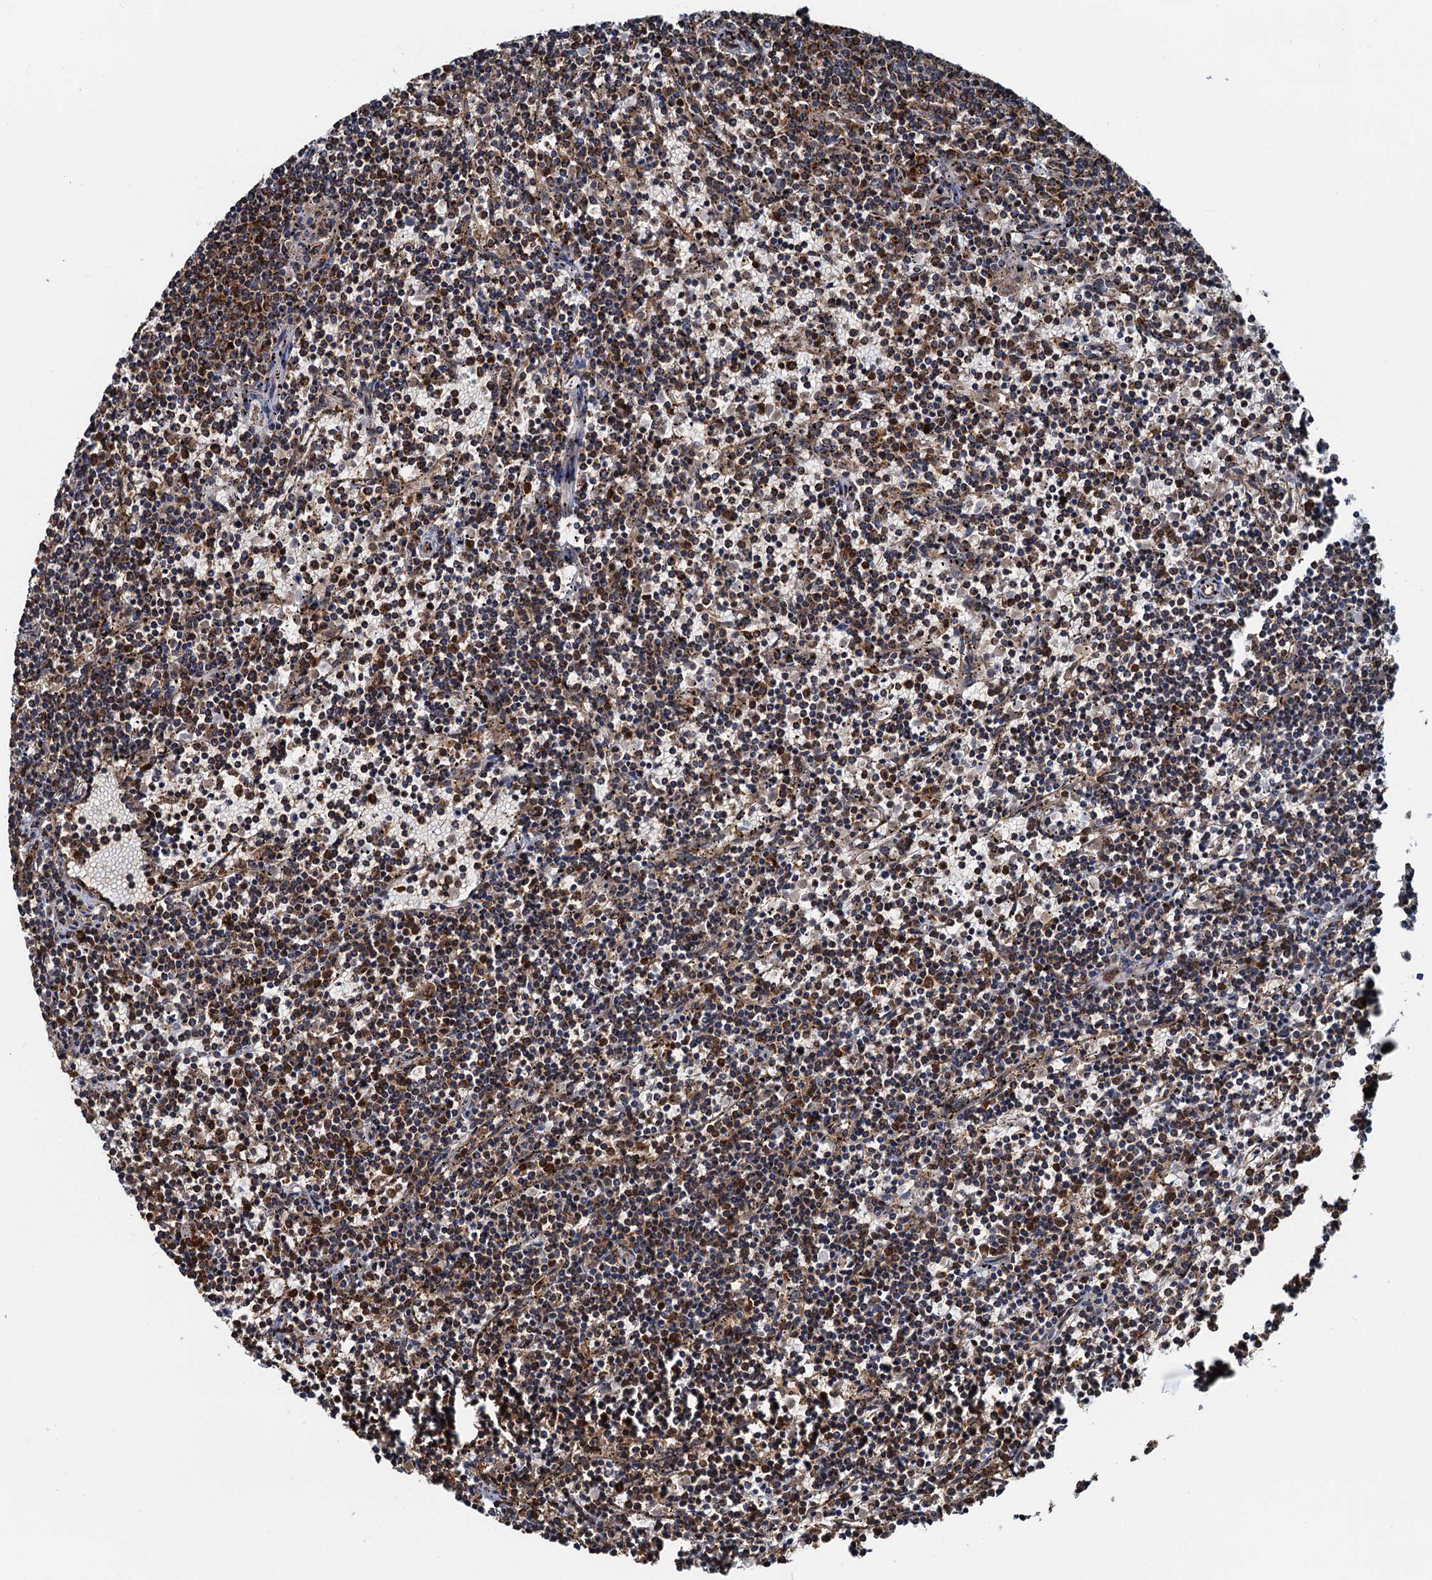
{"staining": {"intensity": "strong", "quantity": ">75%", "location": "cytoplasmic/membranous"}, "tissue": "lymphoma", "cell_type": "Tumor cells", "image_type": "cancer", "snomed": [{"axis": "morphology", "description": "Malignant lymphoma, non-Hodgkin's type, Low grade"}, {"axis": "topography", "description": "Spleen"}], "caption": "High-magnification brightfield microscopy of malignant lymphoma, non-Hodgkin's type (low-grade) stained with DAB (brown) and counterstained with hematoxylin (blue). tumor cells exhibit strong cytoplasmic/membranous staining is identified in about>75% of cells.", "gene": "AAGAB", "patient": {"sex": "female", "age": 50}}